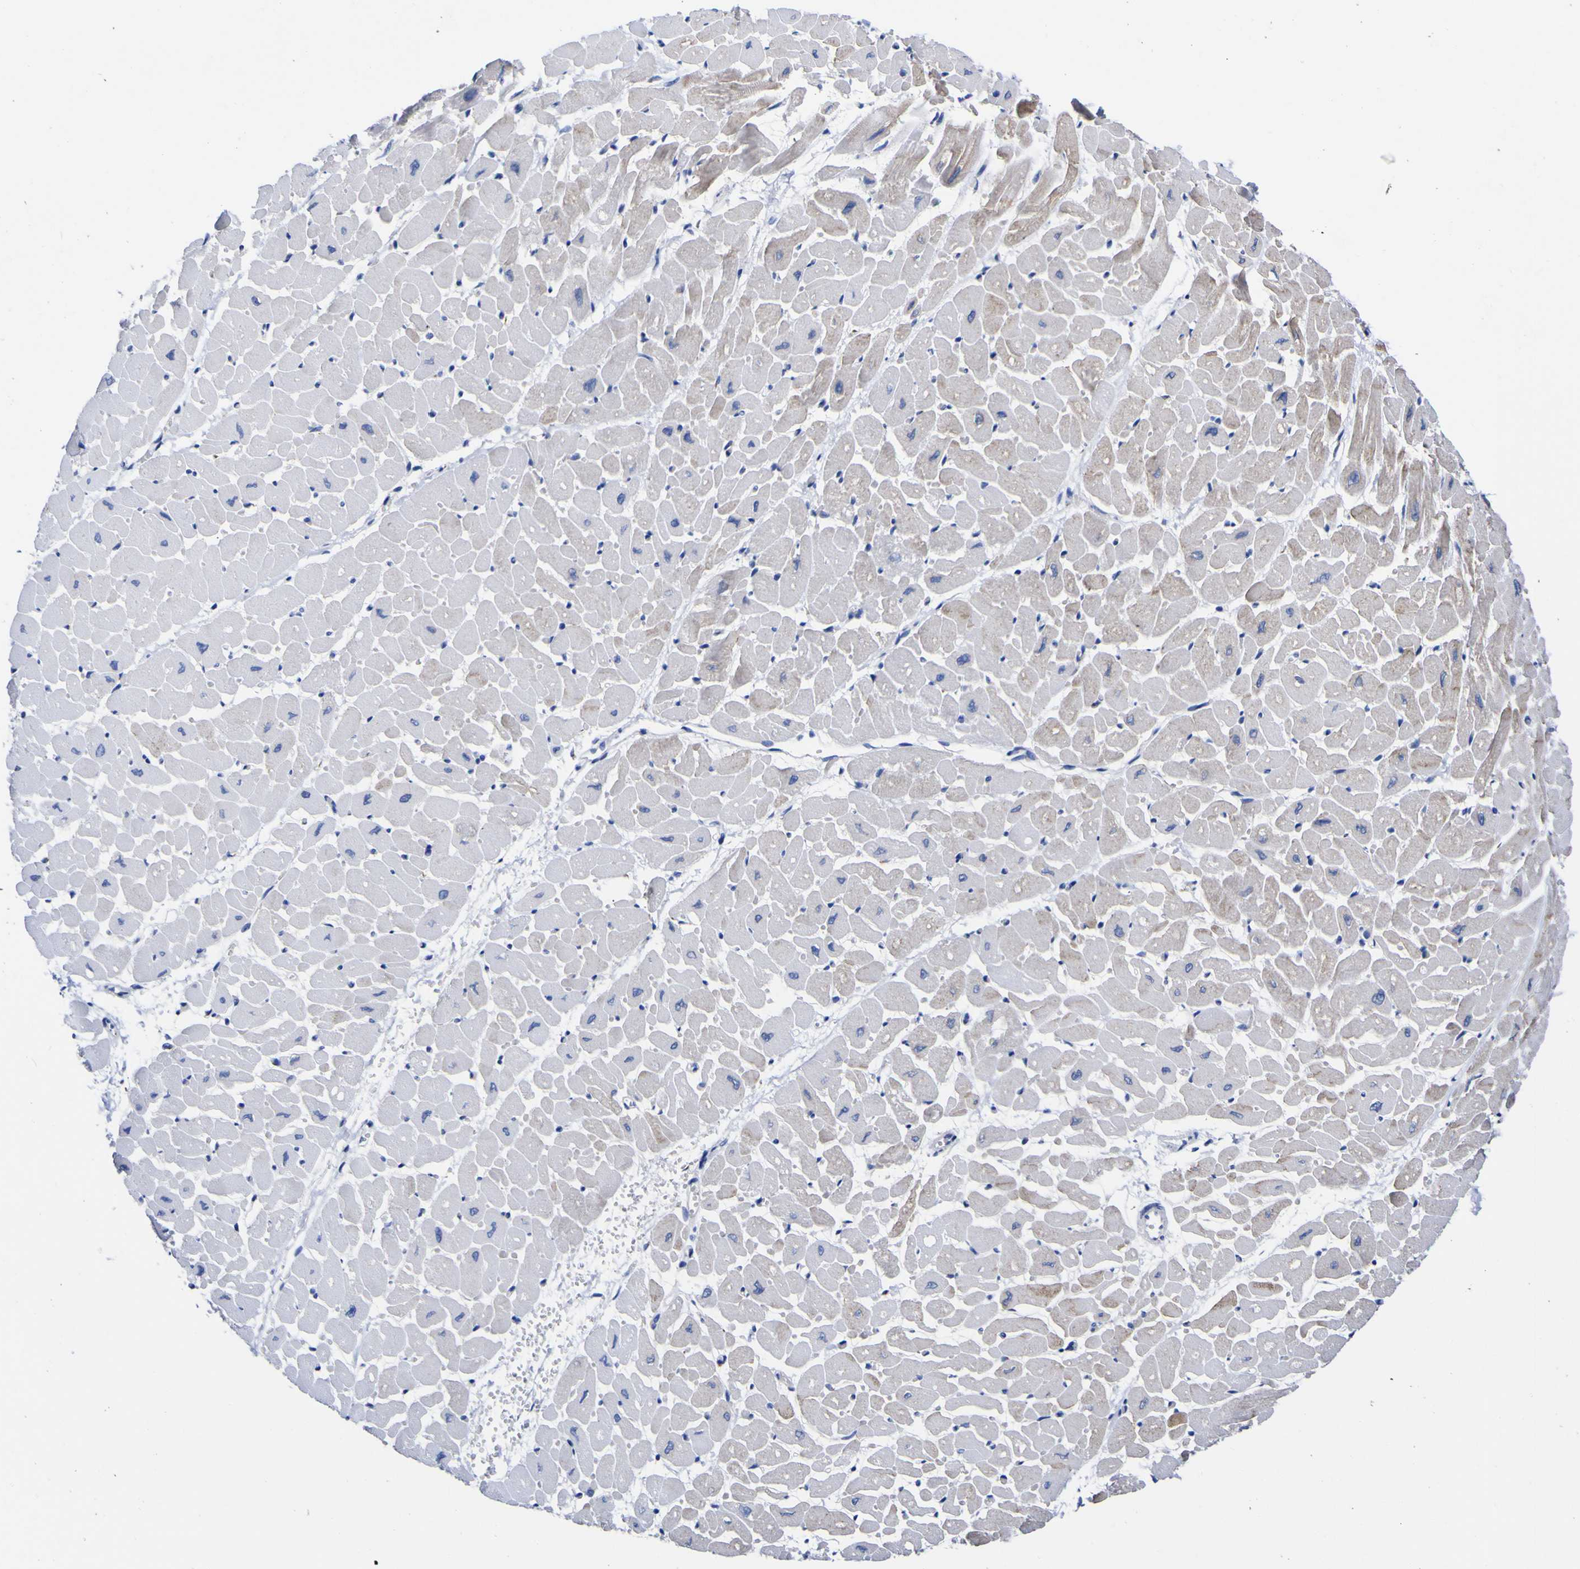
{"staining": {"intensity": "weak", "quantity": "<25%", "location": "cytoplasmic/membranous"}, "tissue": "heart muscle", "cell_type": "Cardiomyocytes", "image_type": "normal", "snomed": [{"axis": "morphology", "description": "Normal tissue, NOS"}, {"axis": "topography", "description": "Heart"}], "caption": "DAB immunohistochemical staining of benign human heart muscle reveals no significant positivity in cardiomyocytes.", "gene": "GOLM1", "patient": {"sex": "male", "age": 45}}